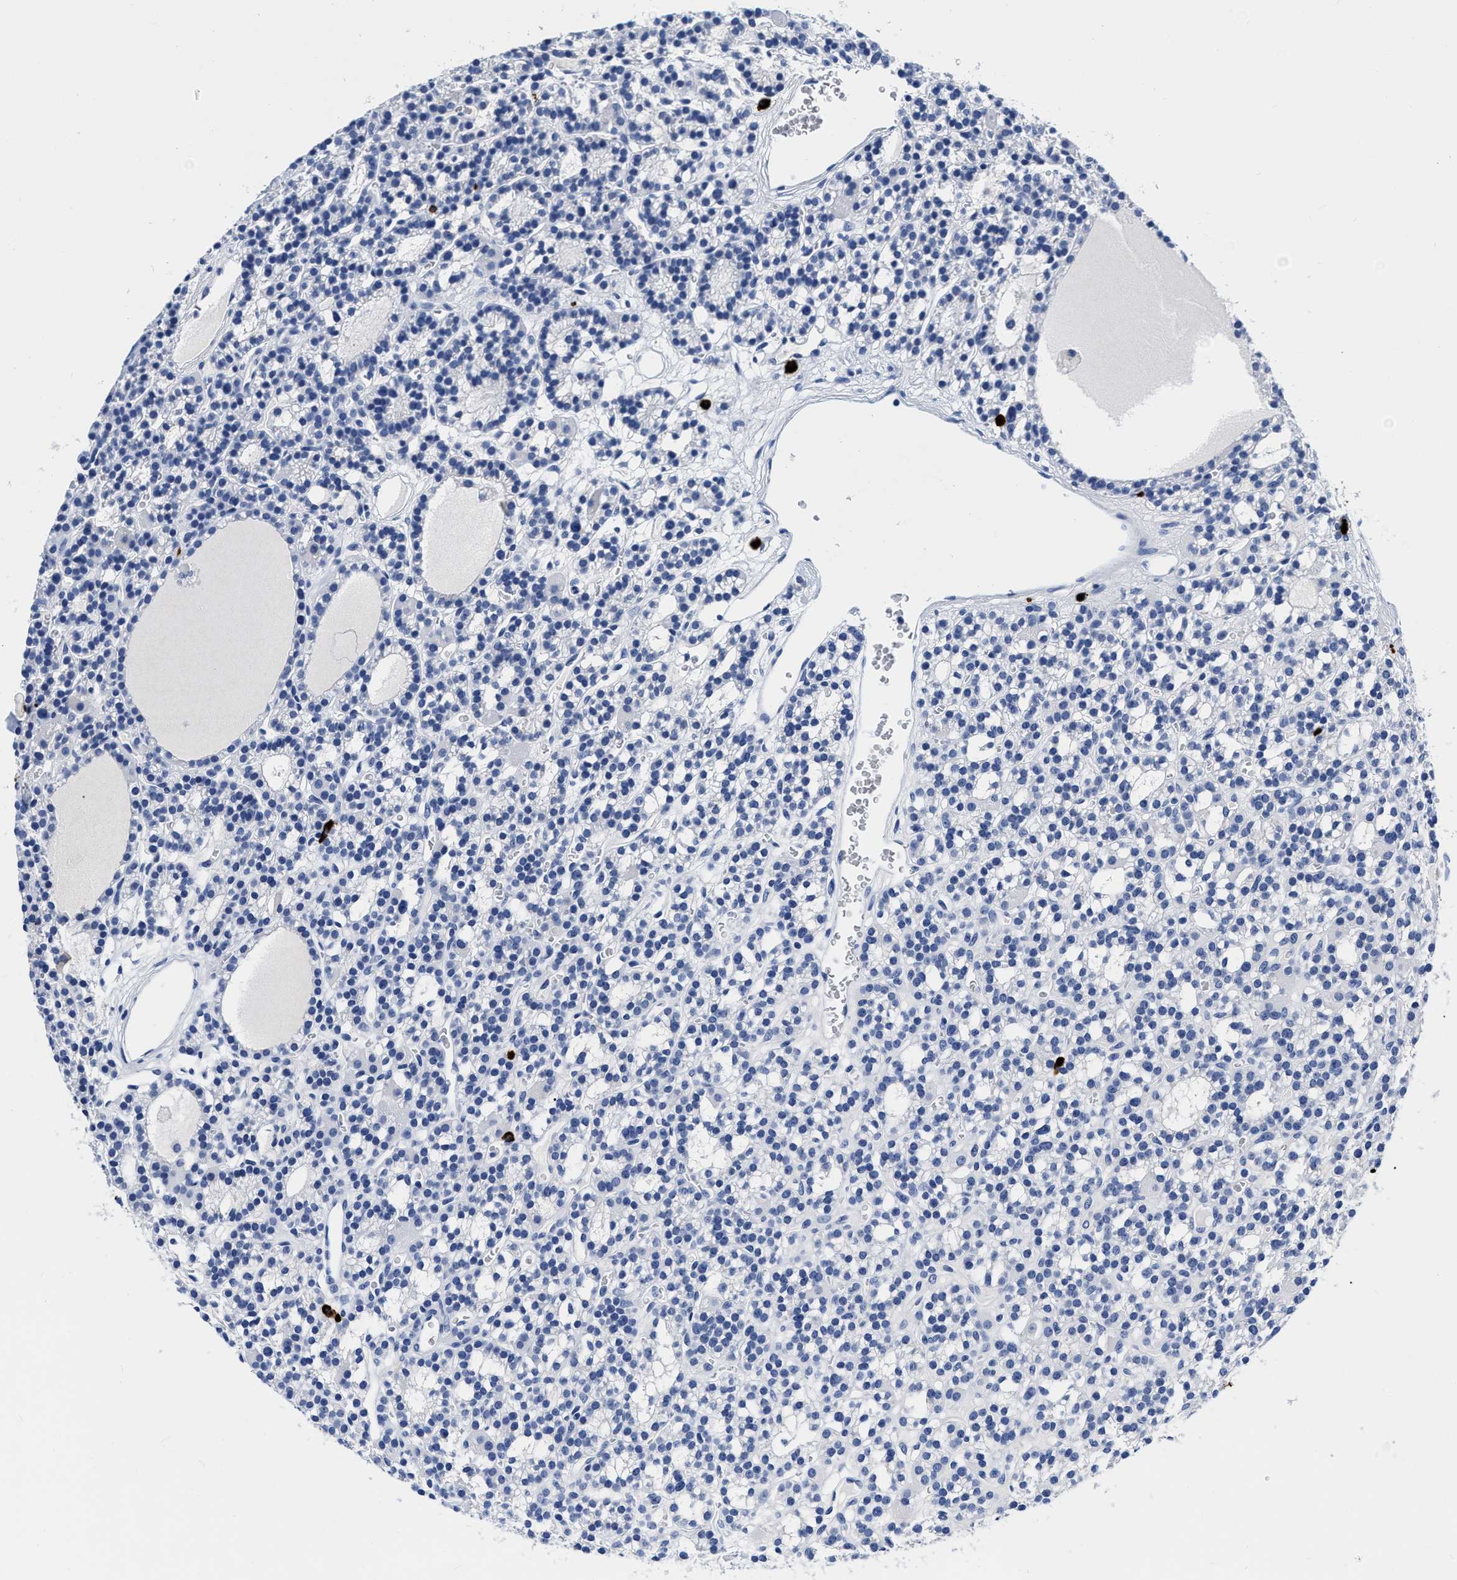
{"staining": {"intensity": "negative", "quantity": "none", "location": "none"}, "tissue": "parathyroid gland", "cell_type": "Glandular cells", "image_type": "normal", "snomed": [{"axis": "morphology", "description": "Normal tissue, NOS"}, {"axis": "morphology", "description": "Adenoma, NOS"}, {"axis": "topography", "description": "Parathyroid gland"}], "caption": "The histopathology image reveals no significant staining in glandular cells of parathyroid gland.", "gene": "CER1", "patient": {"sex": "female", "age": 58}}